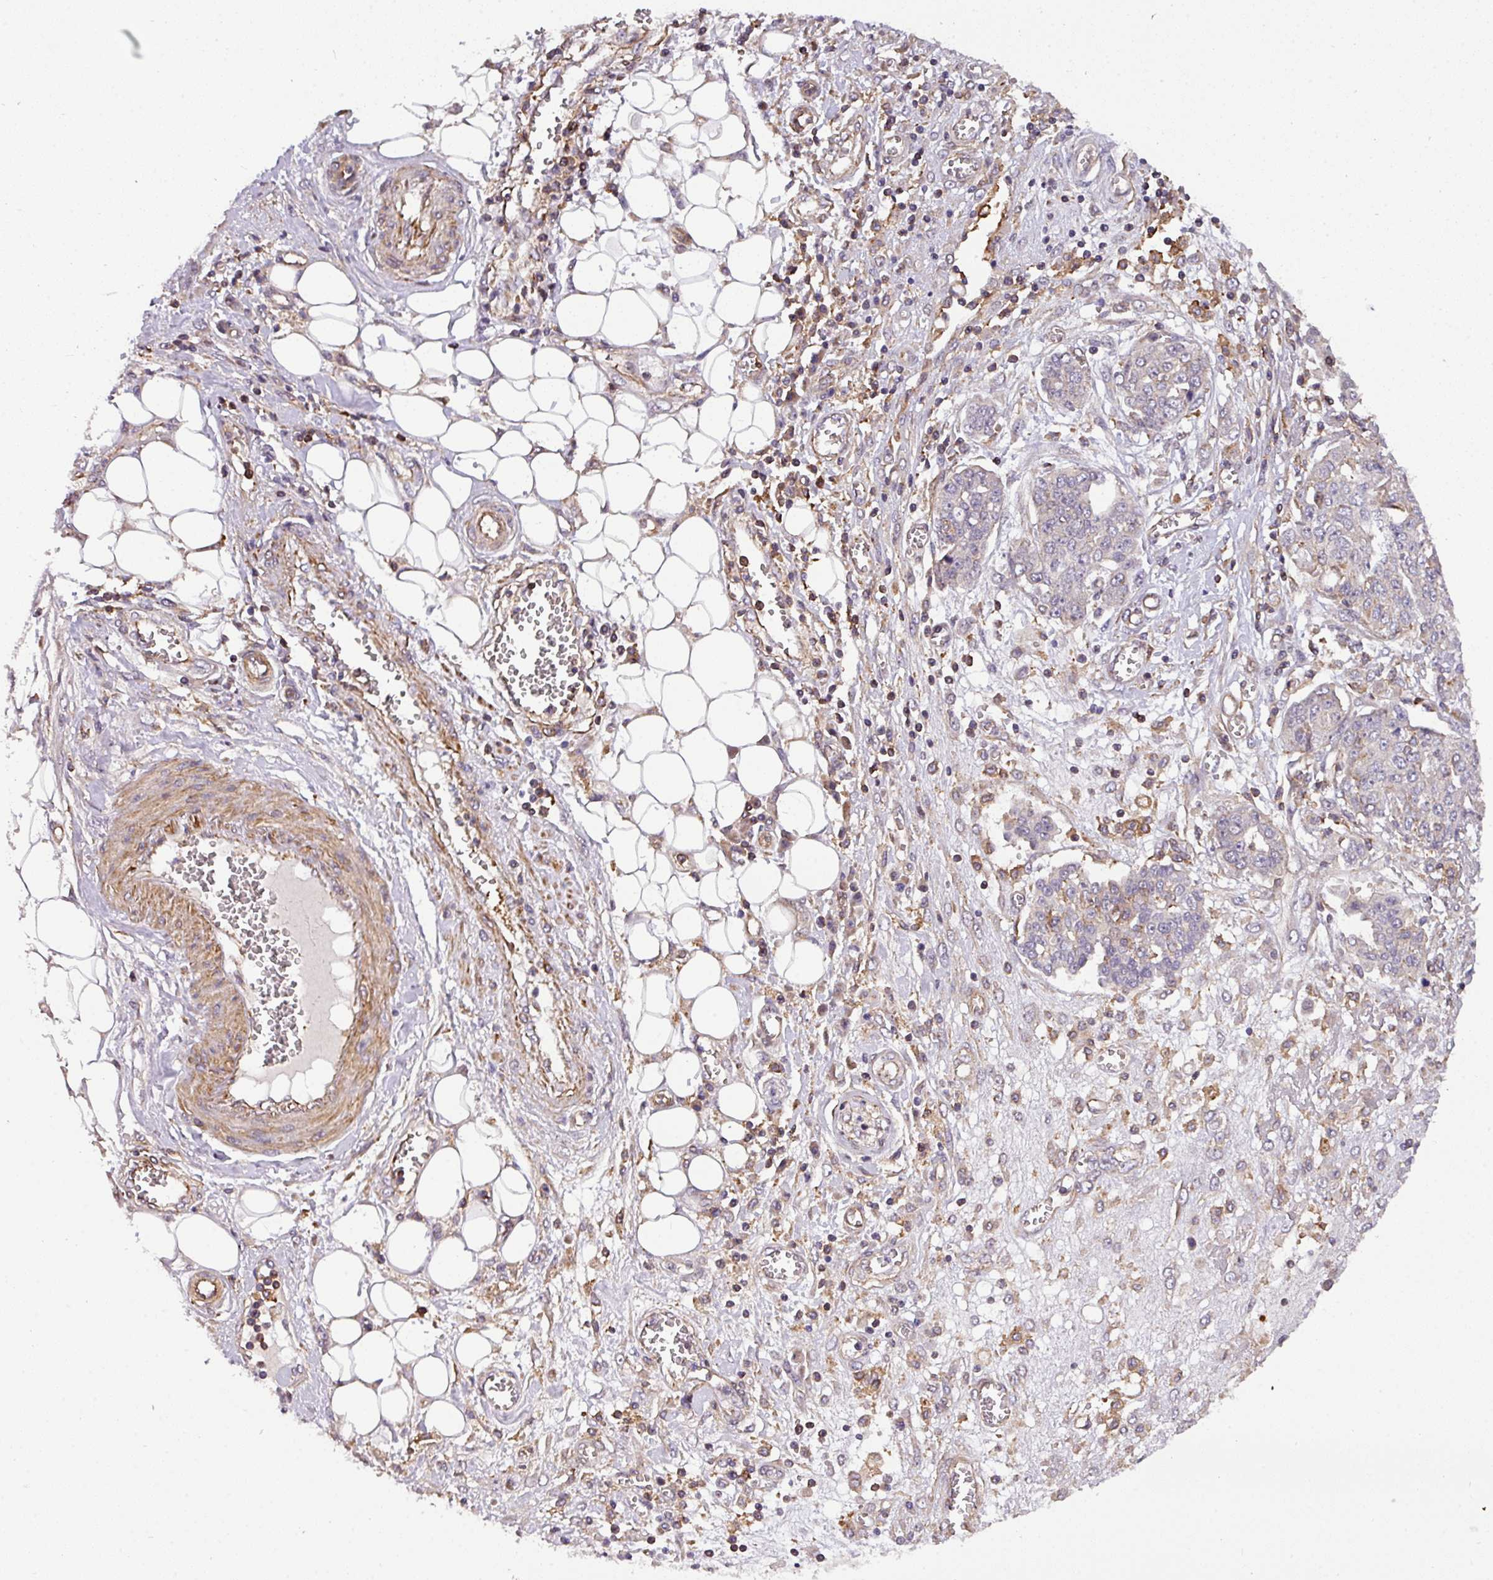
{"staining": {"intensity": "negative", "quantity": "none", "location": "none"}, "tissue": "ovarian cancer", "cell_type": "Tumor cells", "image_type": "cancer", "snomed": [{"axis": "morphology", "description": "Cystadenocarcinoma, serous, NOS"}, {"axis": "topography", "description": "Soft tissue"}, {"axis": "topography", "description": "Ovary"}], "caption": "An image of ovarian cancer (serous cystadenocarcinoma) stained for a protein exhibits no brown staining in tumor cells.", "gene": "CASS4", "patient": {"sex": "female", "age": 57}}